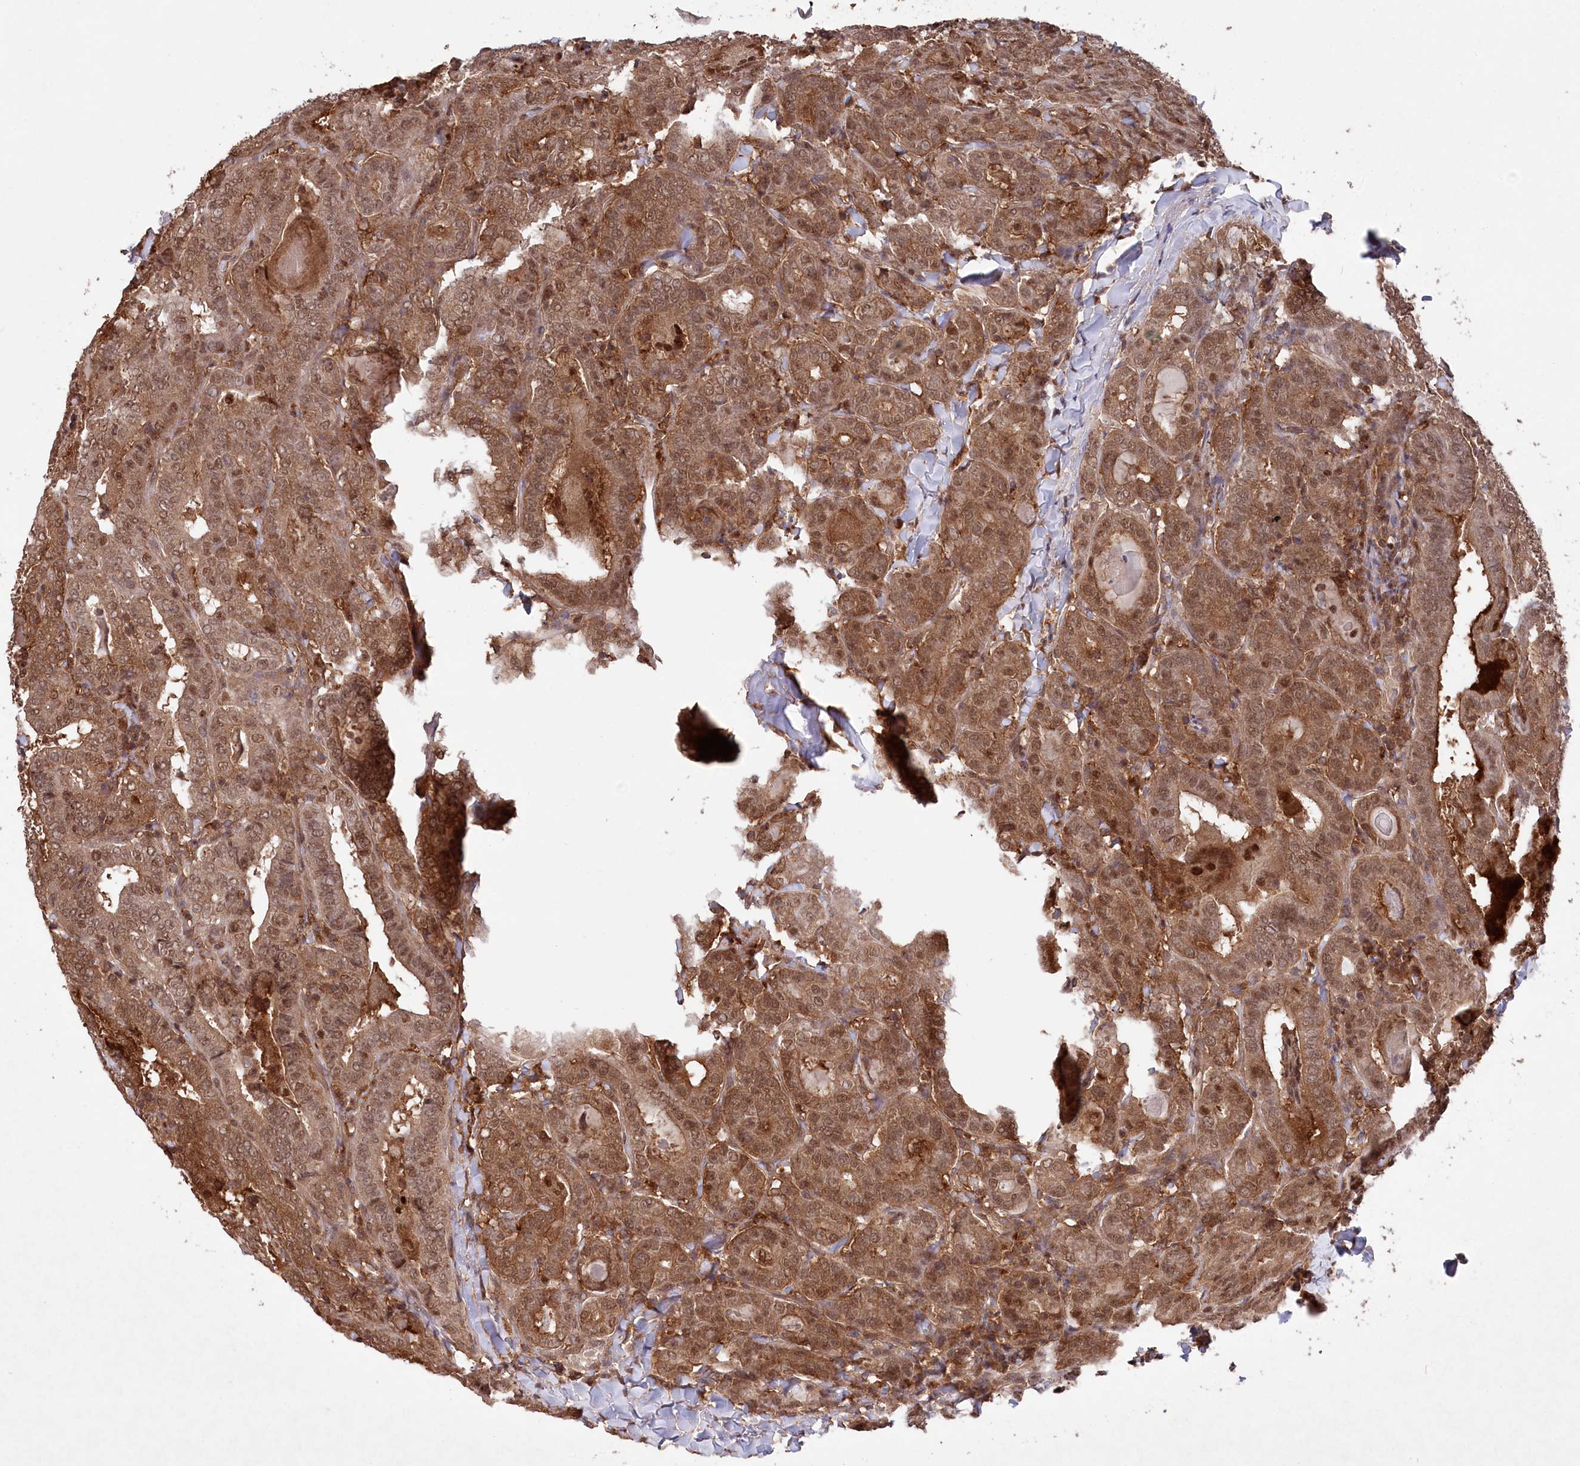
{"staining": {"intensity": "moderate", "quantity": ">75%", "location": "cytoplasmic/membranous,nuclear"}, "tissue": "thyroid cancer", "cell_type": "Tumor cells", "image_type": "cancer", "snomed": [{"axis": "morphology", "description": "Papillary adenocarcinoma, NOS"}, {"axis": "topography", "description": "Thyroid gland"}], "caption": "Moderate cytoplasmic/membranous and nuclear expression for a protein is identified in about >75% of tumor cells of papillary adenocarcinoma (thyroid) using immunohistochemistry (IHC).", "gene": "PSMA1", "patient": {"sex": "female", "age": 72}}